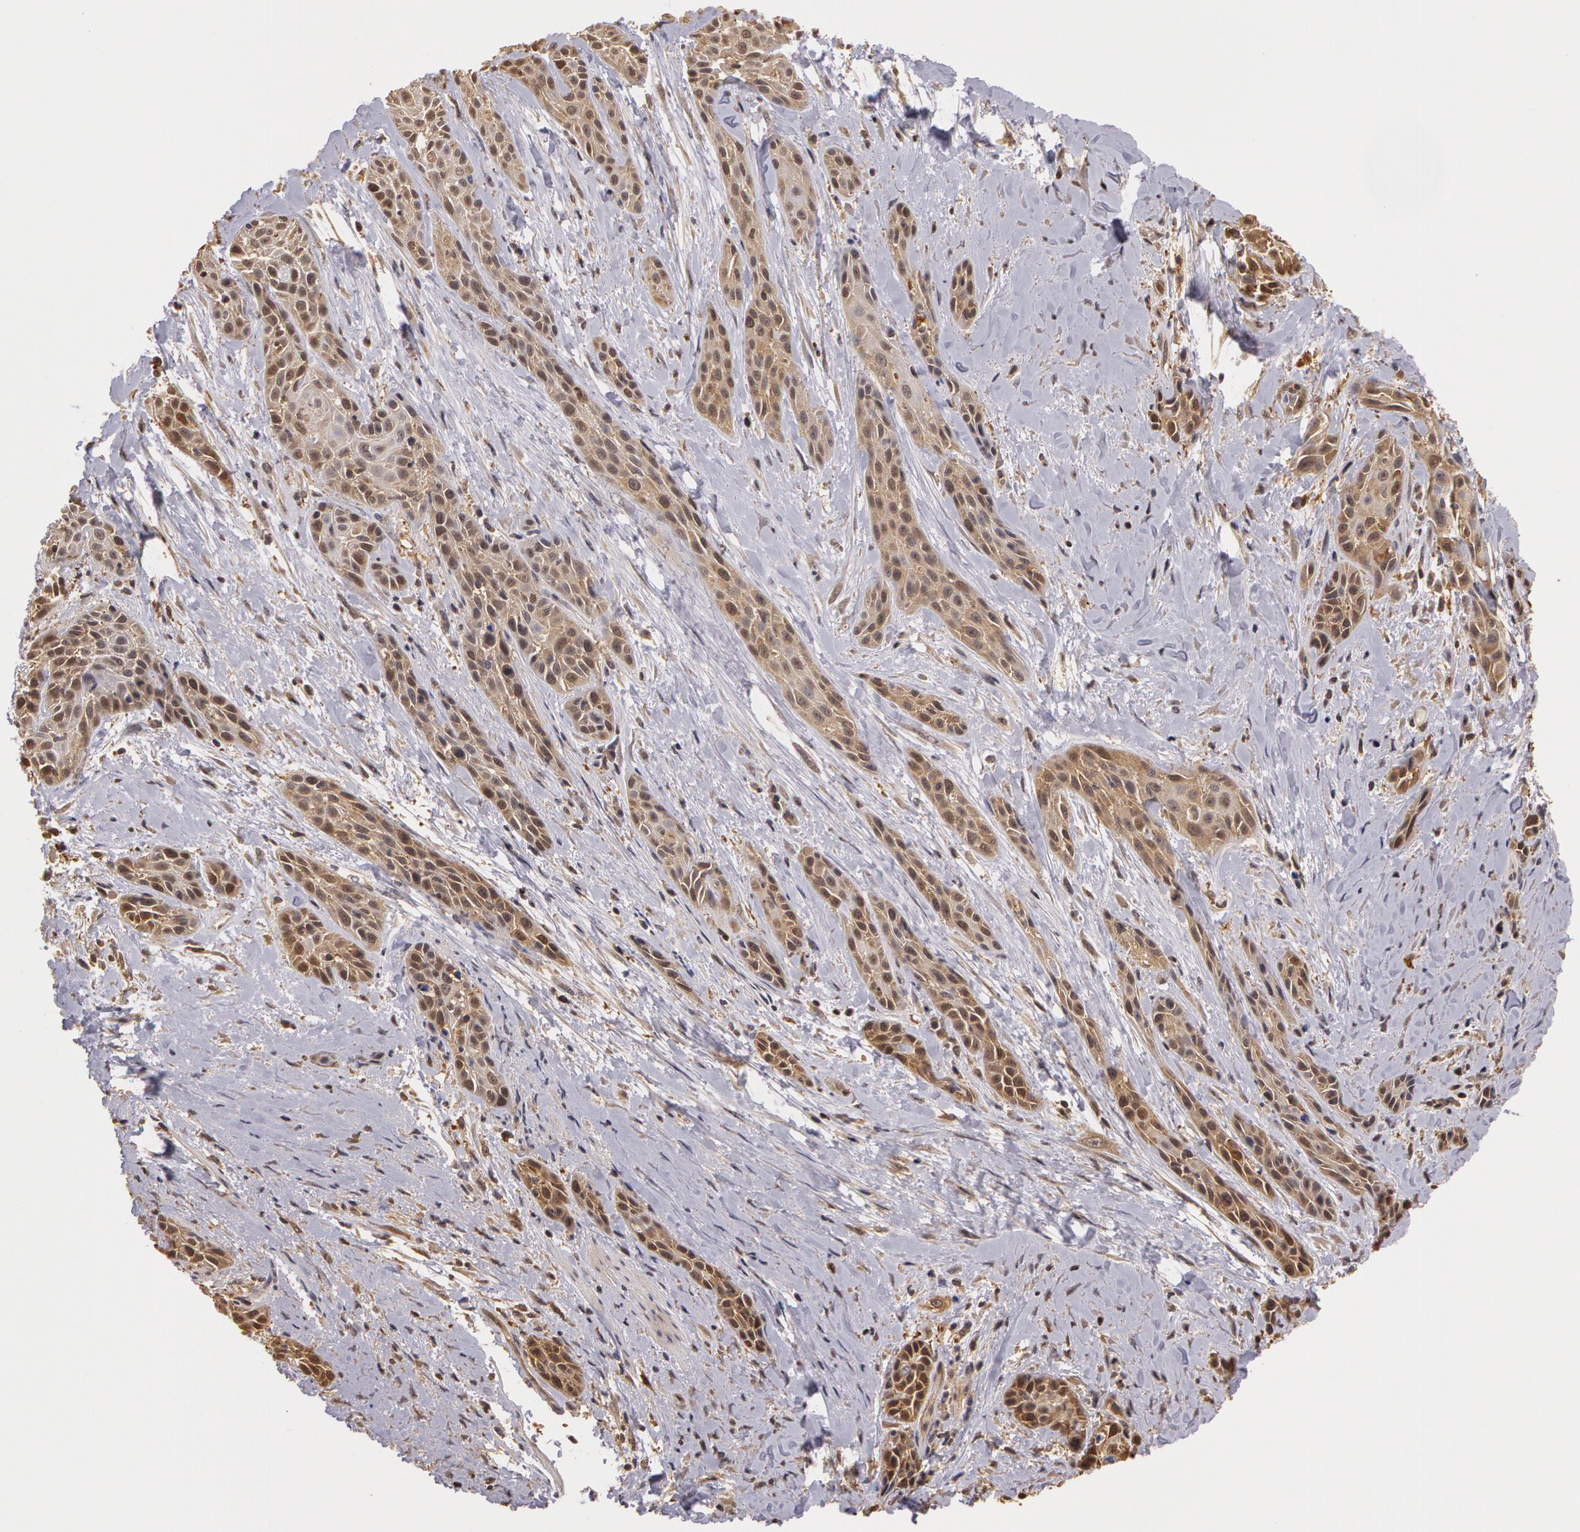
{"staining": {"intensity": "weak", "quantity": ">75%", "location": "cytoplasmic/membranous"}, "tissue": "skin cancer", "cell_type": "Tumor cells", "image_type": "cancer", "snomed": [{"axis": "morphology", "description": "Squamous cell carcinoma, NOS"}, {"axis": "topography", "description": "Skin"}, {"axis": "topography", "description": "Anal"}], "caption": "A low amount of weak cytoplasmic/membranous expression is appreciated in approximately >75% of tumor cells in skin cancer tissue. The protein of interest is stained brown, and the nuclei are stained in blue (DAB (3,3'-diaminobenzidine) IHC with brightfield microscopy, high magnification).", "gene": "AHSA1", "patient": {"sex": "male", "age": 64}}